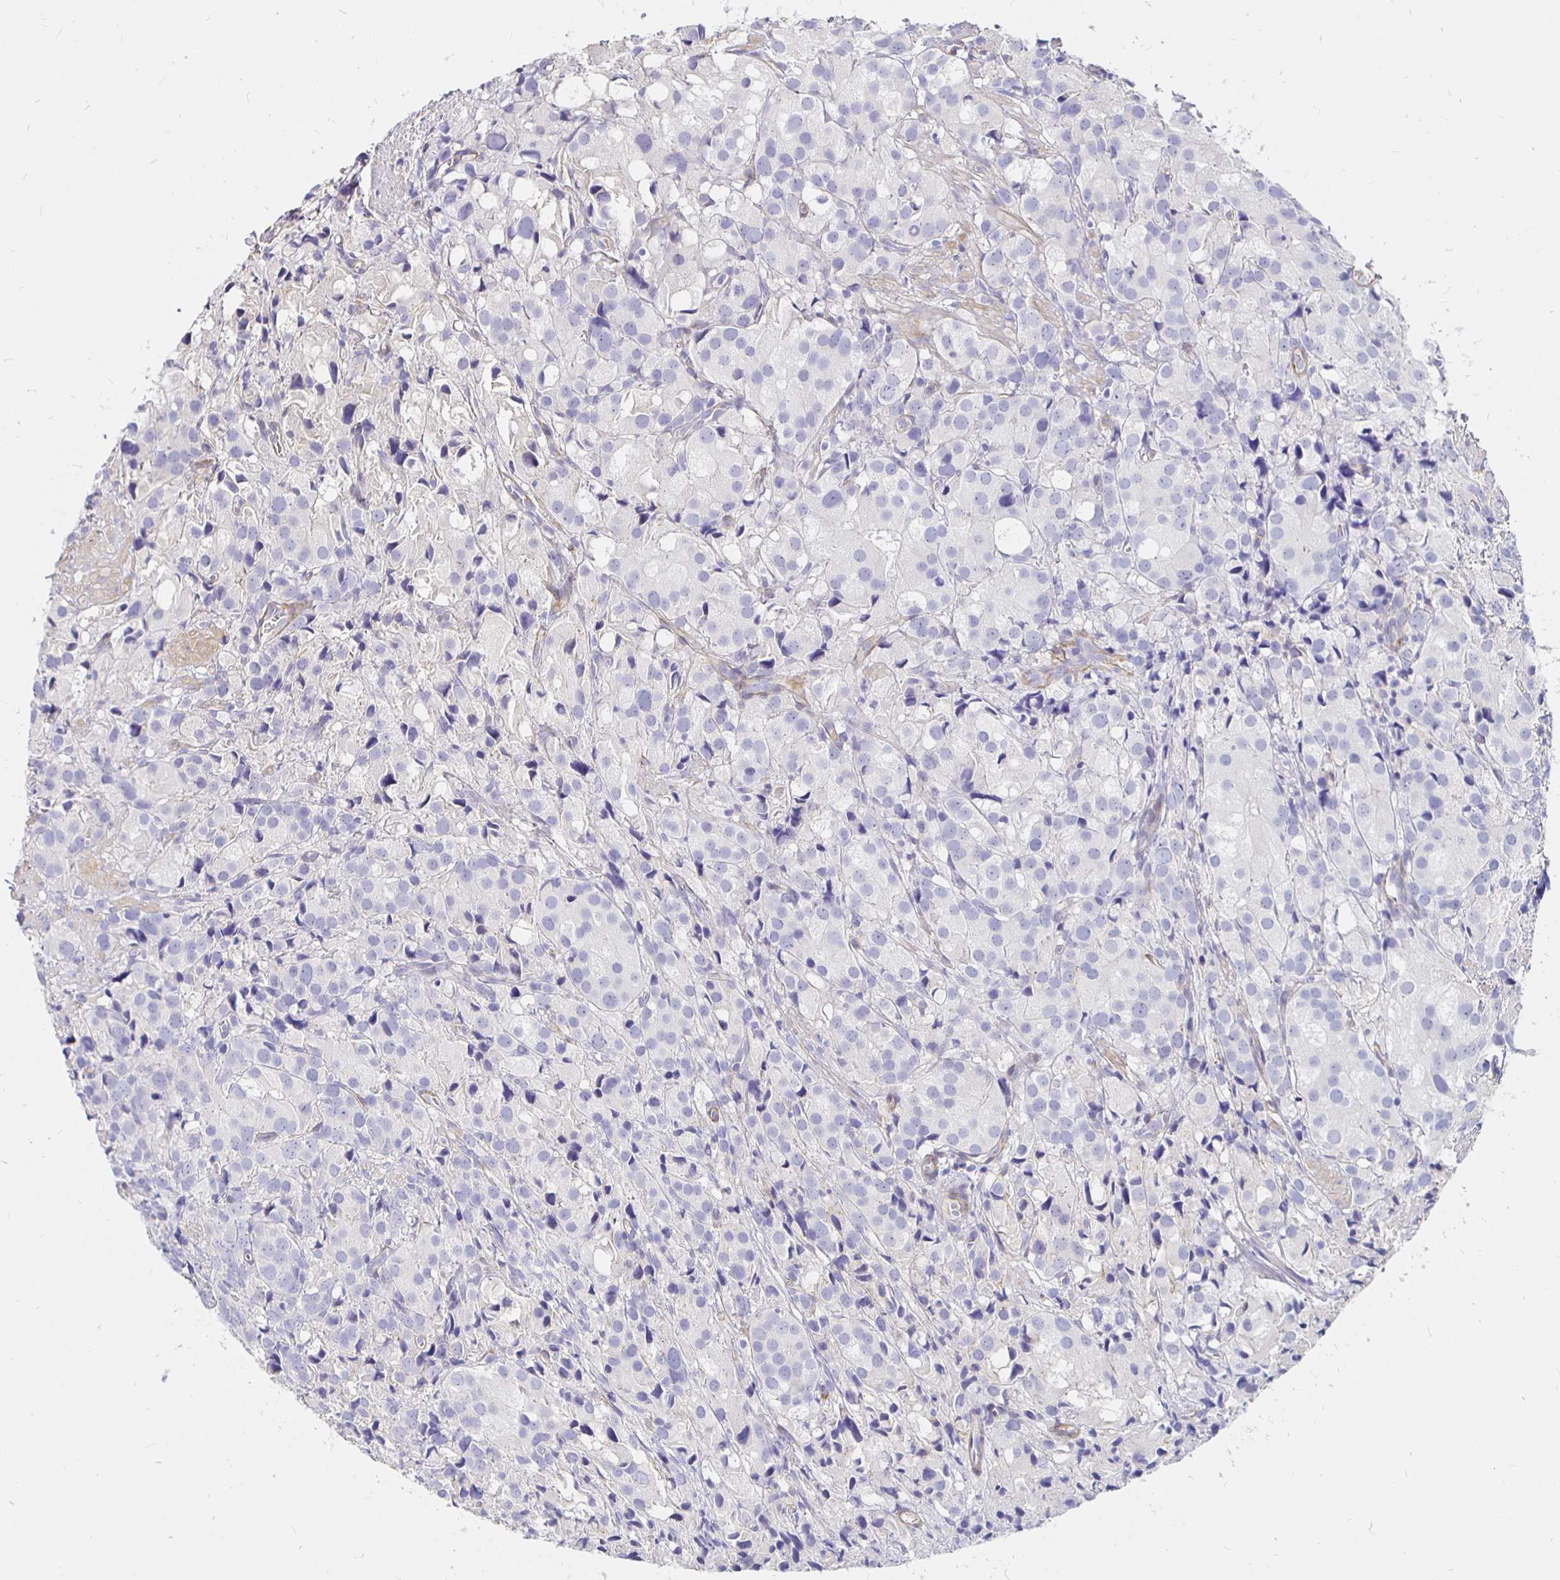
{"staining": {"intensity": "negative", "quantity": "none", "location": "none"}, "tissue": "prostate cancer", "cell_type": "Tumor cells", "image_type": "cancer", "snomed": [{"axis": "morphology", "description": "Adenocarcinoma, High grade"}, {"axis": "topography", "description": "Prostate"}], "caption": "This is a histopathology image of immunohistochemistry (IHC) staining of prostate cancer (high-grade adenocarcinoma), which shows no staining in tumor cells.", "gene": "PALM2AKAP2", "patient": {"sex": "male", "age": 86}}